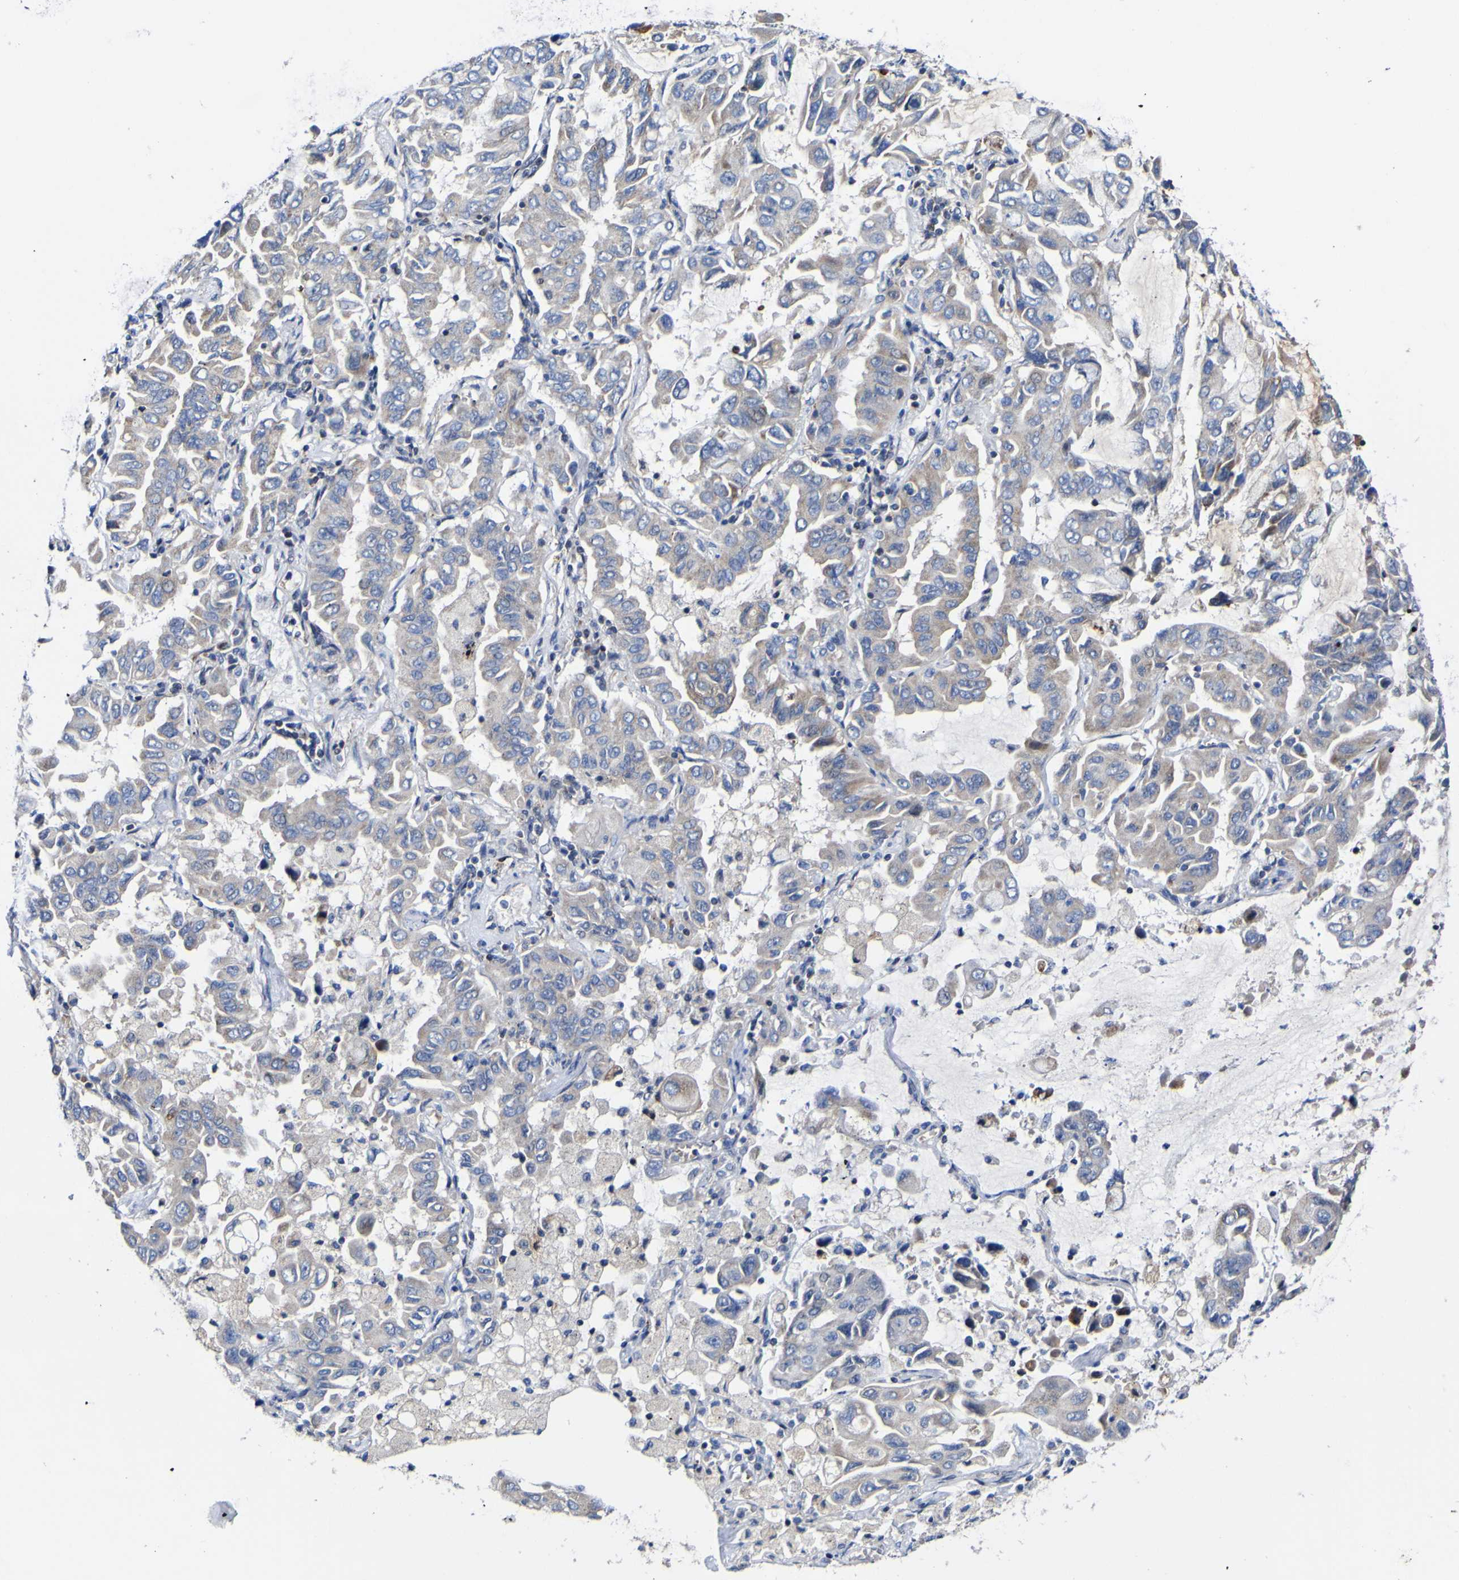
{"staining": {"intensity": "weak", "quantity": "<25%", "location": "cytoplasmic/membranous"}, "tissue": "lung cancer", "cell_type": "Tumor cells", "image_type": "cancer", "snomed": [{"axis": "morphology", "description": "Adenocarcinoma, NOS"}, {"axis": "topography", "description": "Lung"}], "caption": "Tumor cells are negative for brown protein staining in lung cancer (adenocarcinoma).", "gene": "CCDC90B", "patient": {"sex": "male", "age": 64}}